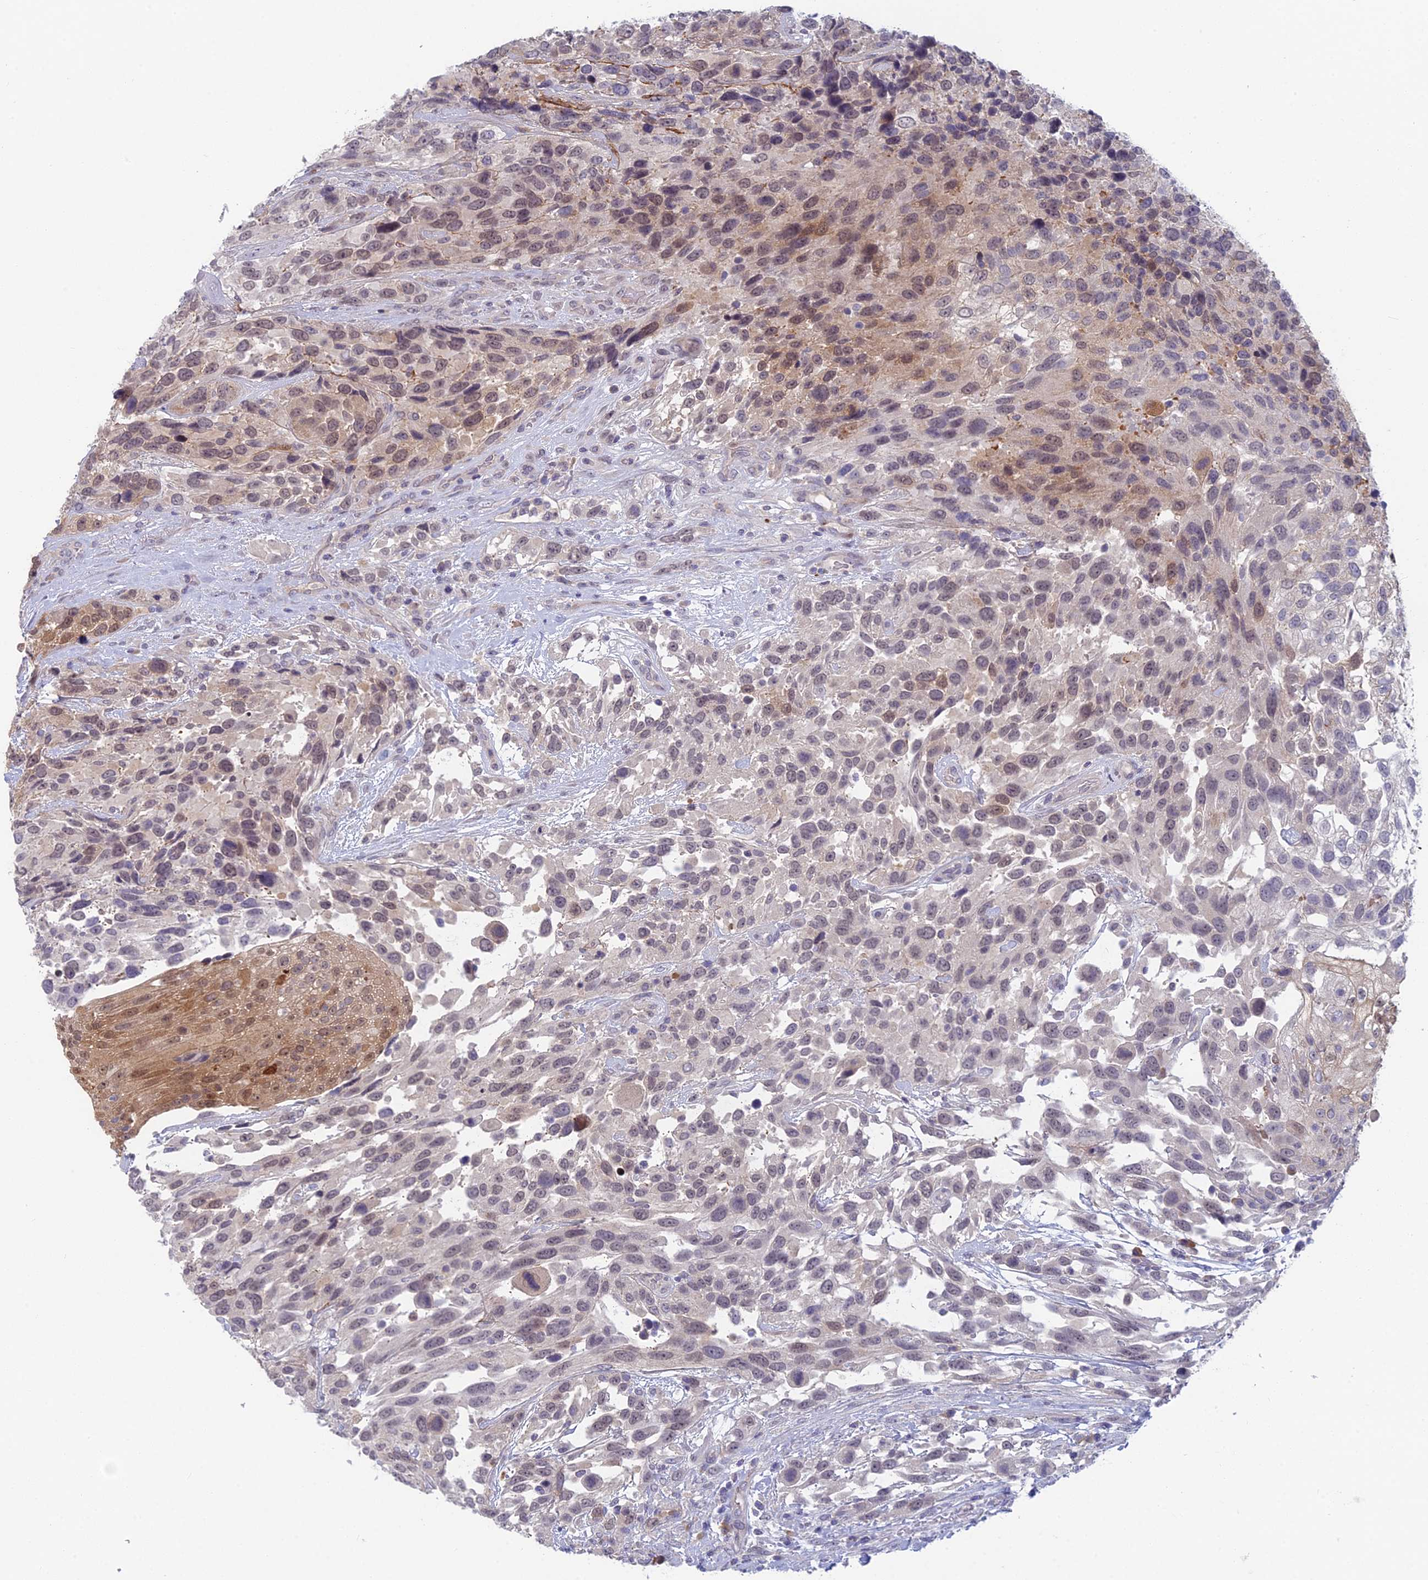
{"staining": {"intensity": "weak", "quantity": "<25%", "location": "cytoplasmic/membranous"}, "tissue": "urothelial cancer", "cell_type": "Tumor cells", "image_type": "cancer", "snomed": [{"axis": "morphology", "description": "Urothelial carcinoma, High grade"}, {"axis": "topography", "description": "Urinary bladder"}], "caption": "Tumor cells are negative for brown protein staining in high-grade urothelial carcinoma.", "gene": "PPP1R26", "patient": {"sex": "female", "age": 70}}